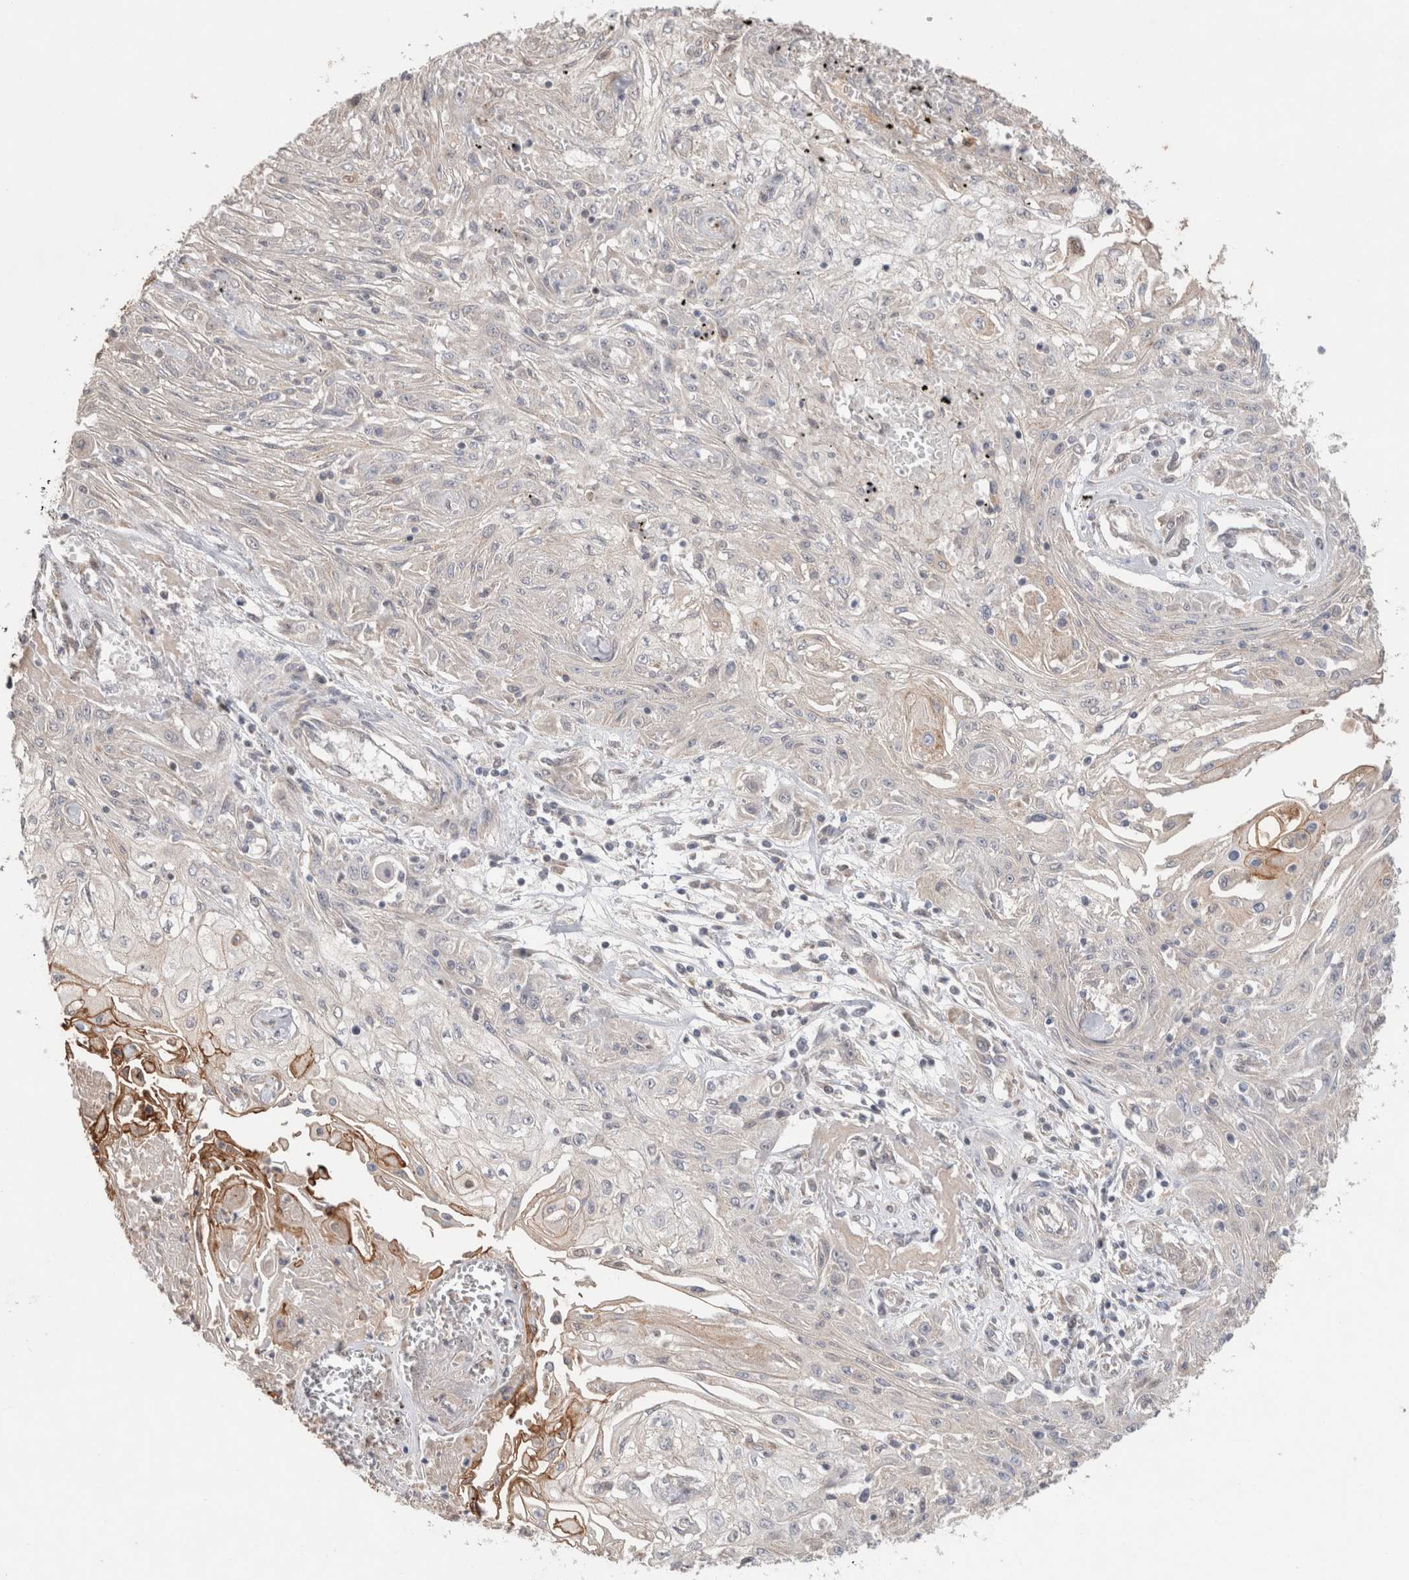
{"staining": {"intensity": "negative", "quantity": "none", "location": "none"}, "tissue": "skin cancer", "cell_type": "Tumor cells", "image_type": "cancer", "snomed": [{"axis": "morphology", "description": "Squamous cell carcinoma, NOS"}, {"axis": "morphology", "description": "Squamous cell carcinoma, metastatic, NOS"}, {"axis": "topography", "description": "Skin"}, {"axis": "topography", "description": "Lymph node"}], "caption": "The histopathology image demonstrates no staining of tumor cells in metastatic squamous cell carcinoma (skin). Nuclei are stained in blue.", "gene": "SYDE2", "patient": {"sex": "male", "age": 75}}